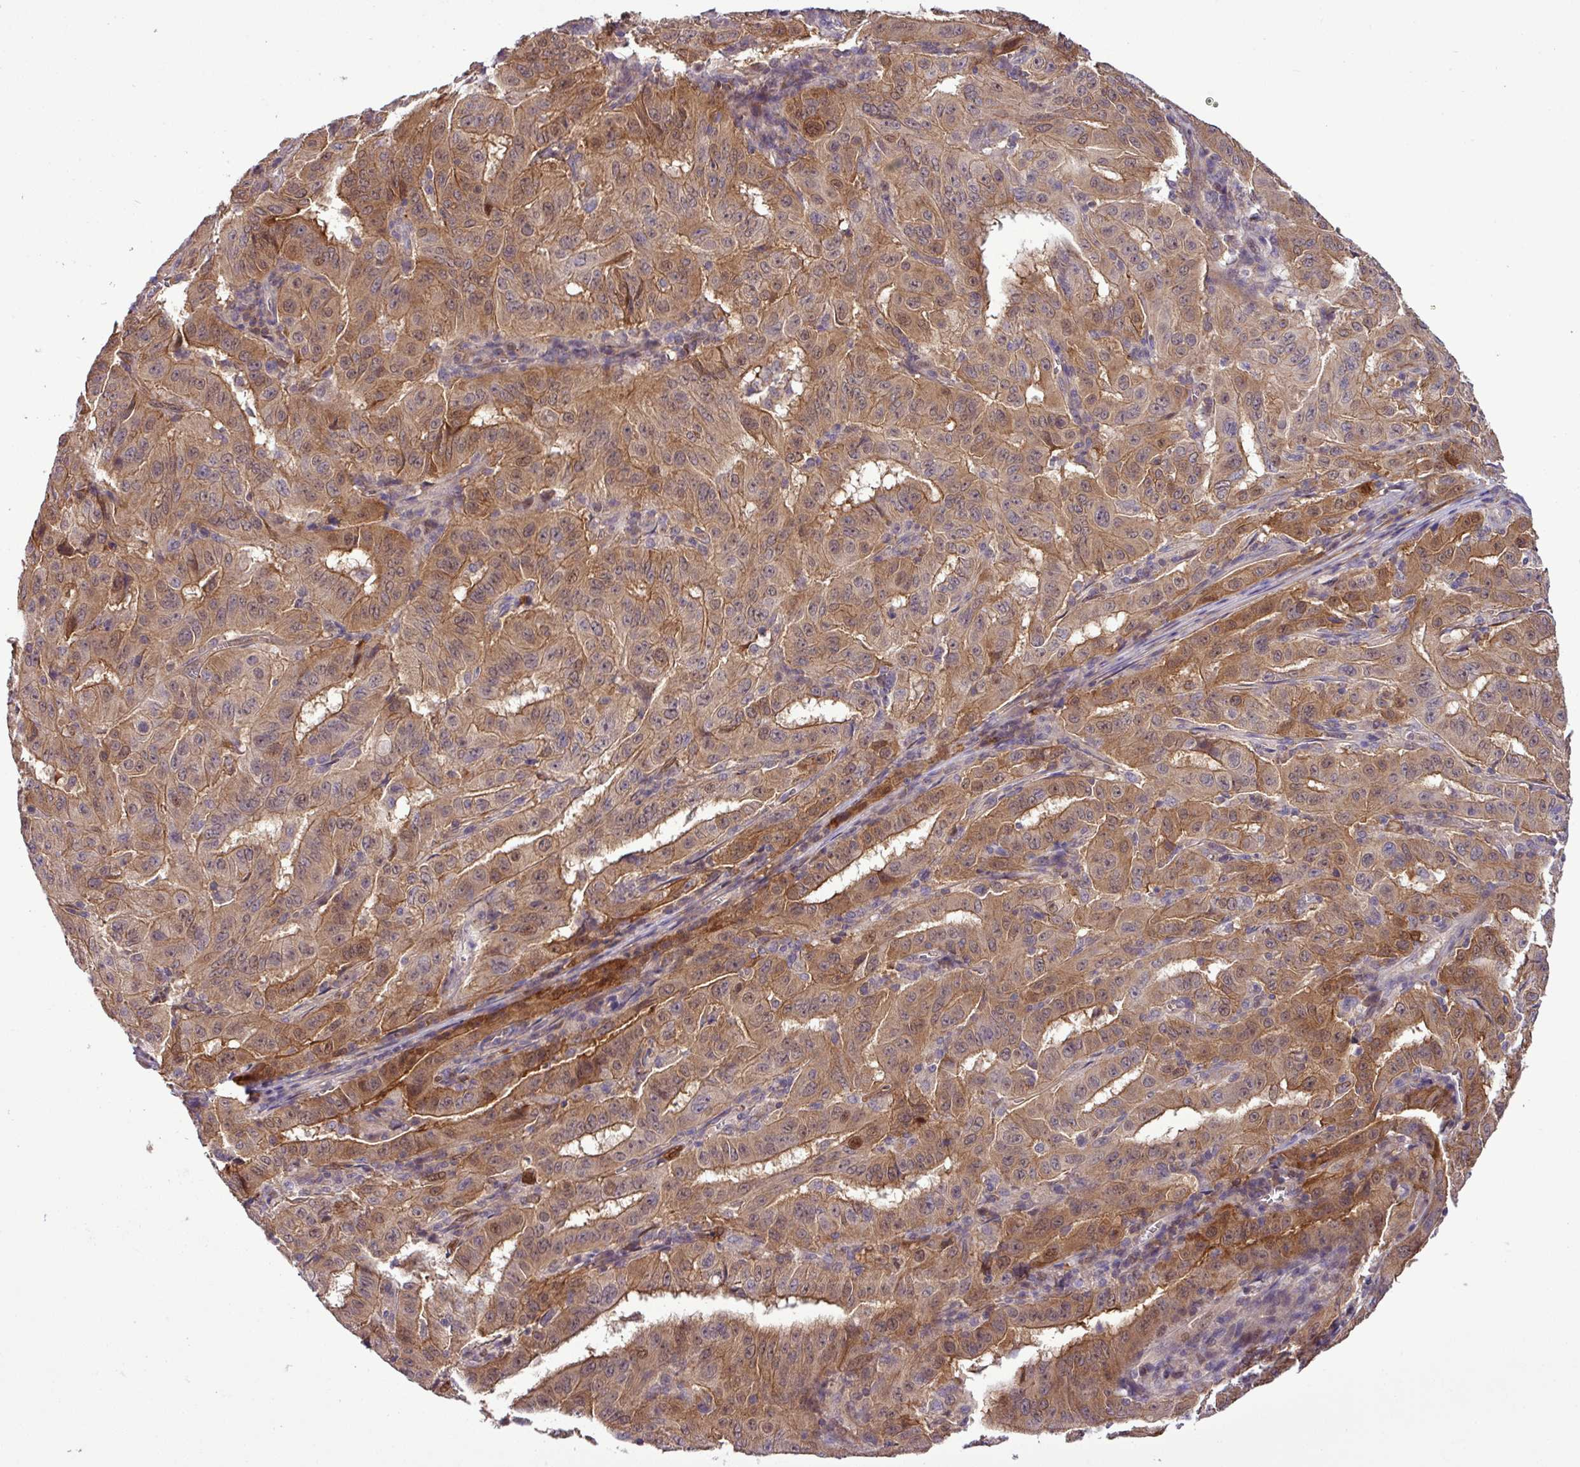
{"staining": {"intensity": "moderate", "quantity": ">75%", "location": "cytoplasmic/membranous"}, "tissue": "pancreatic cancer", "cell_type": "Tumor cells", "image_type": "cancer", "snomed": [{"axis": "morphology", "description": "Adenocarcinoma, NOS"}, {"axis": "topography", "description": "Pancreas"}], "caption": "A high-resolution image shows immunohistochemistry staining of adenocarcinoma (pancreatic), which reveals moderate cytoplasmic/membranous expression in about >75% of tumor cells.", "gene": "CARHSP1", "patient": {"sex": "male", "age": 63}}